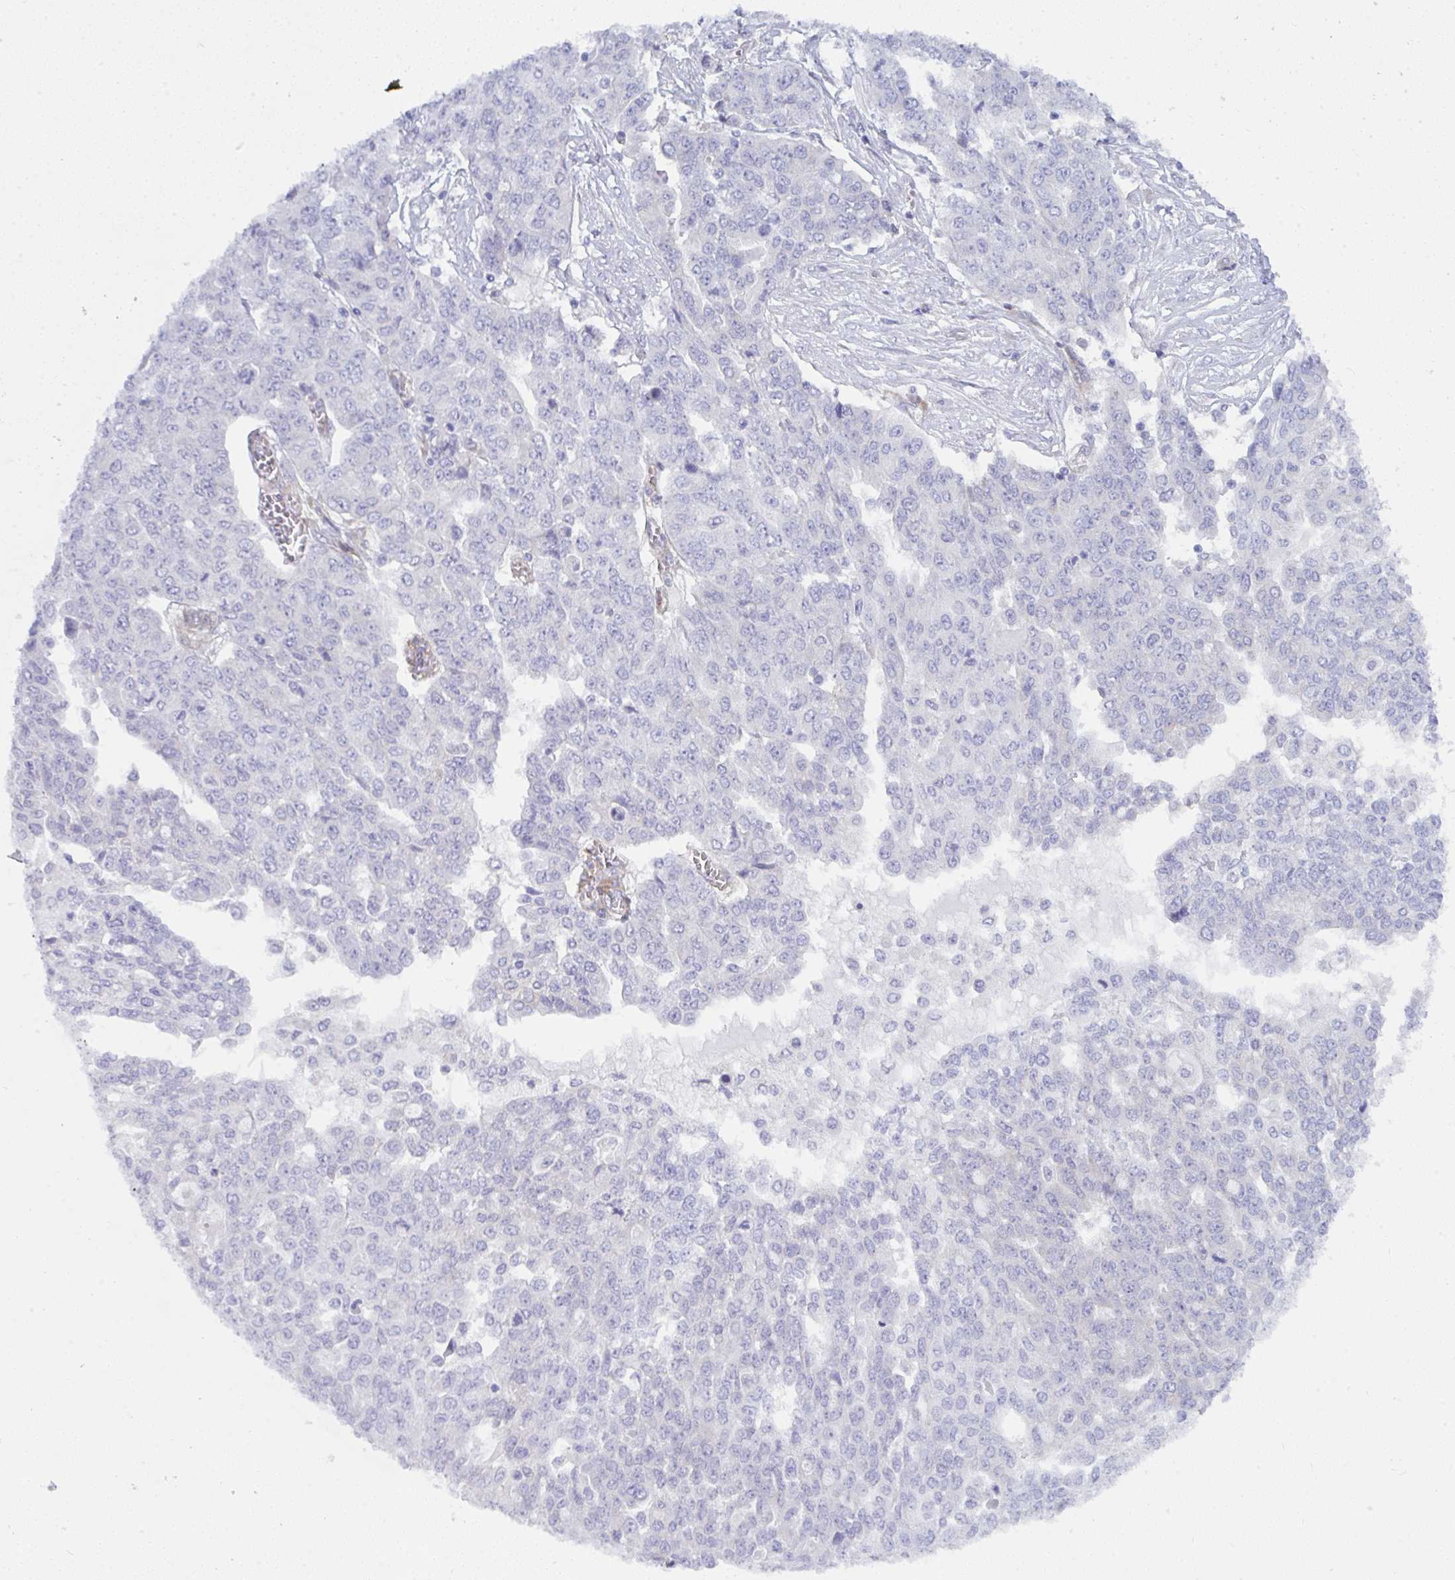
{"staining": {"intensity": "negative", "quantity": "none", "location": "none"}, "tissue": "ovarian cancer", "cell_type": "Tumor cells", "image_type": "cancer", "snomed": [{"axis": "morphology", "description": "Cystadenocarcinoma, serous, NOS"}, {"axis": "topography", "description": "Soft tissue"}, {"axis": "topography", "description": "Ovary"}], "caption": "IHC histopathology image of neoplastic tissue: serous cystadenocarcinoma (ovarian) stained with DAB (3,3'-diaminobenzidine) demonstrates no significant protein expression in tumor cells.", "gene": "GAB1", "patient": {"sex": "female", "age": 57}}